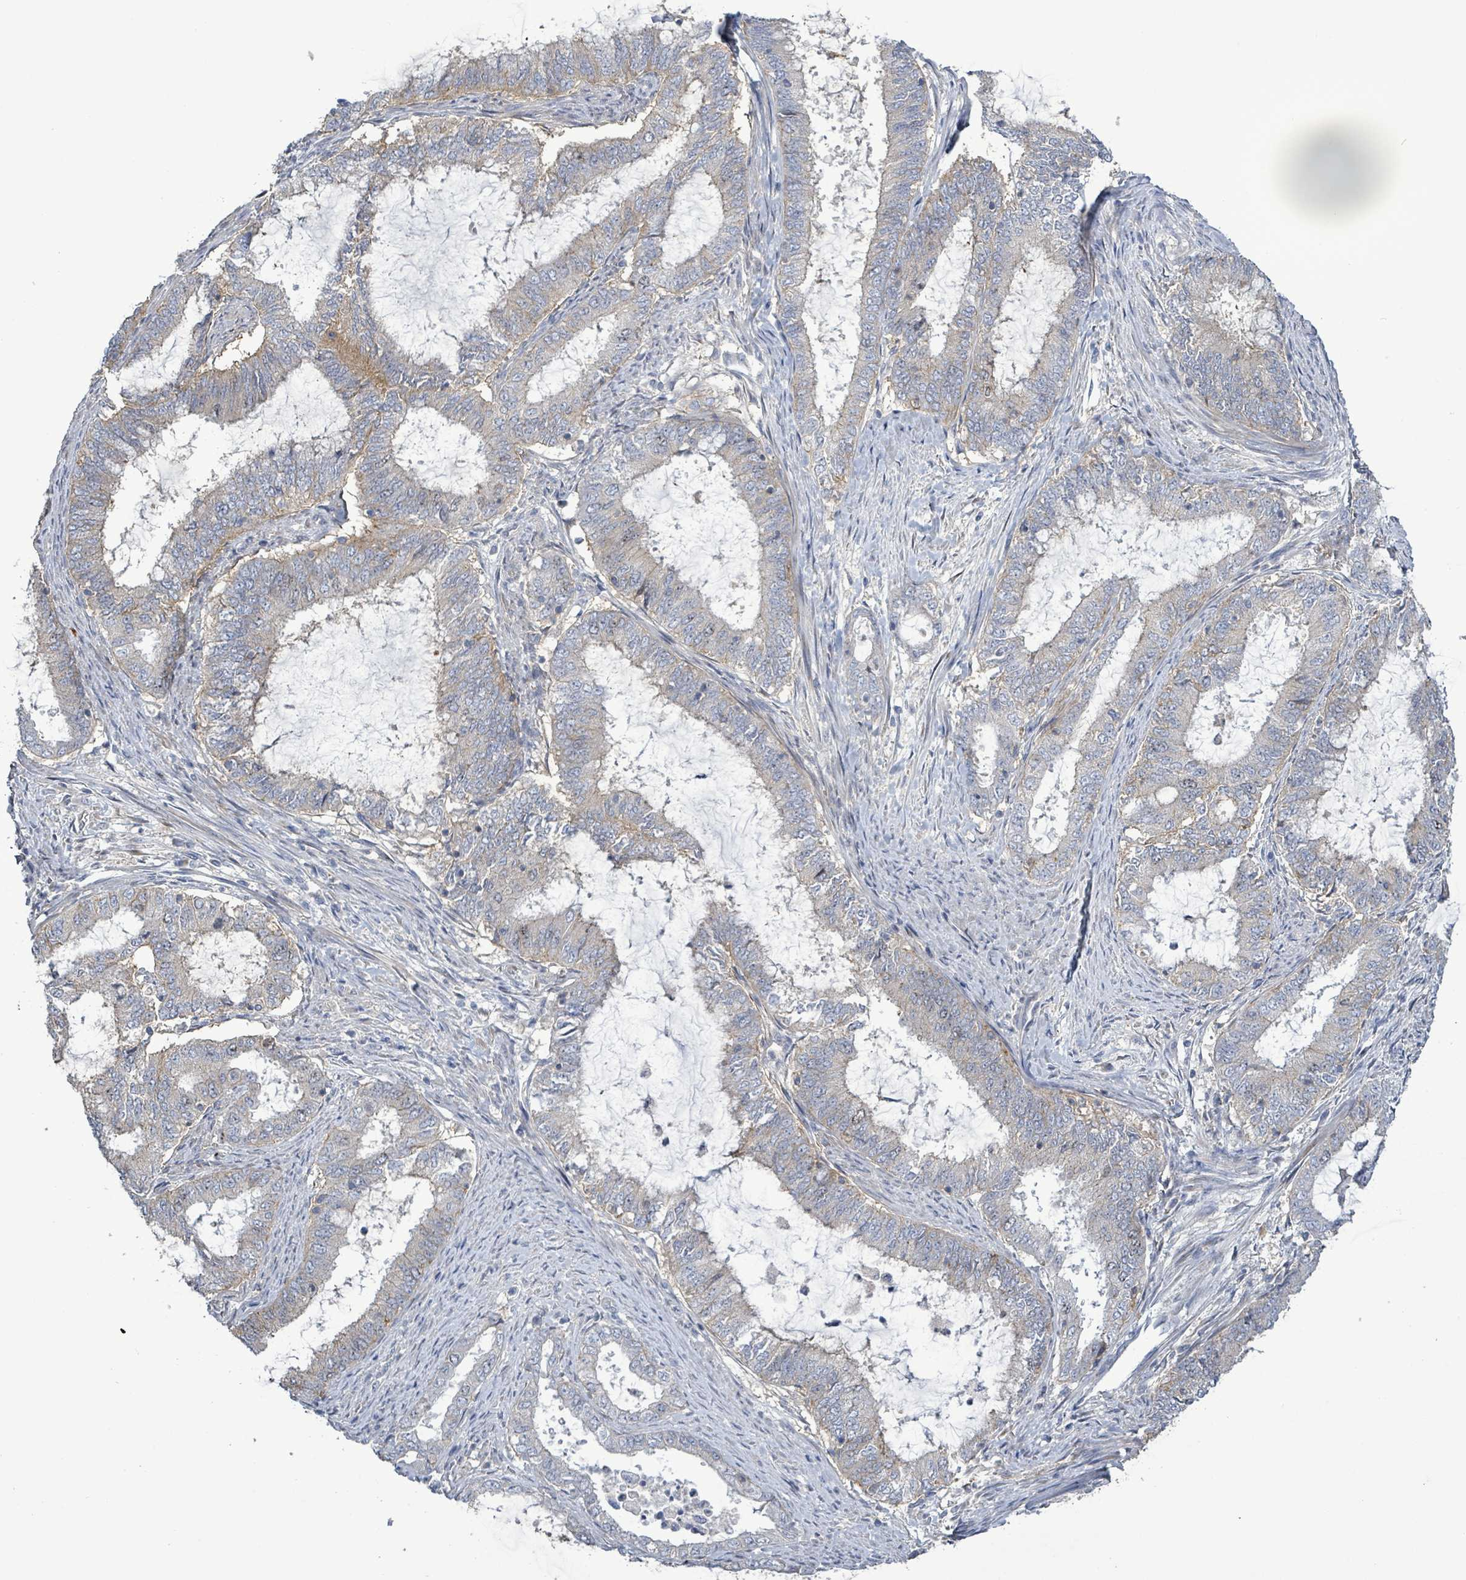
{"staining": {"intensity": "weak", "quantity": "<25%", "location": "cytoplasmic/membranous"}, "tissue": "endometrial cancer", "cell_type": "Tumor cells", "image_type": "cancer", "snomed": [{"axis": "morphology", "description": "Adenocarcinoma, NOS"}, {"axis": "topography", "description": "Endometrium"}], "caption": "Human endometrial cancer (adenocarcinoma) stained for a protein using immunohistochemistry (IHC) reveals no positivity in tumor cells.", "gene": "KRAS", "patient": {"sex": "female", "age": 51}}